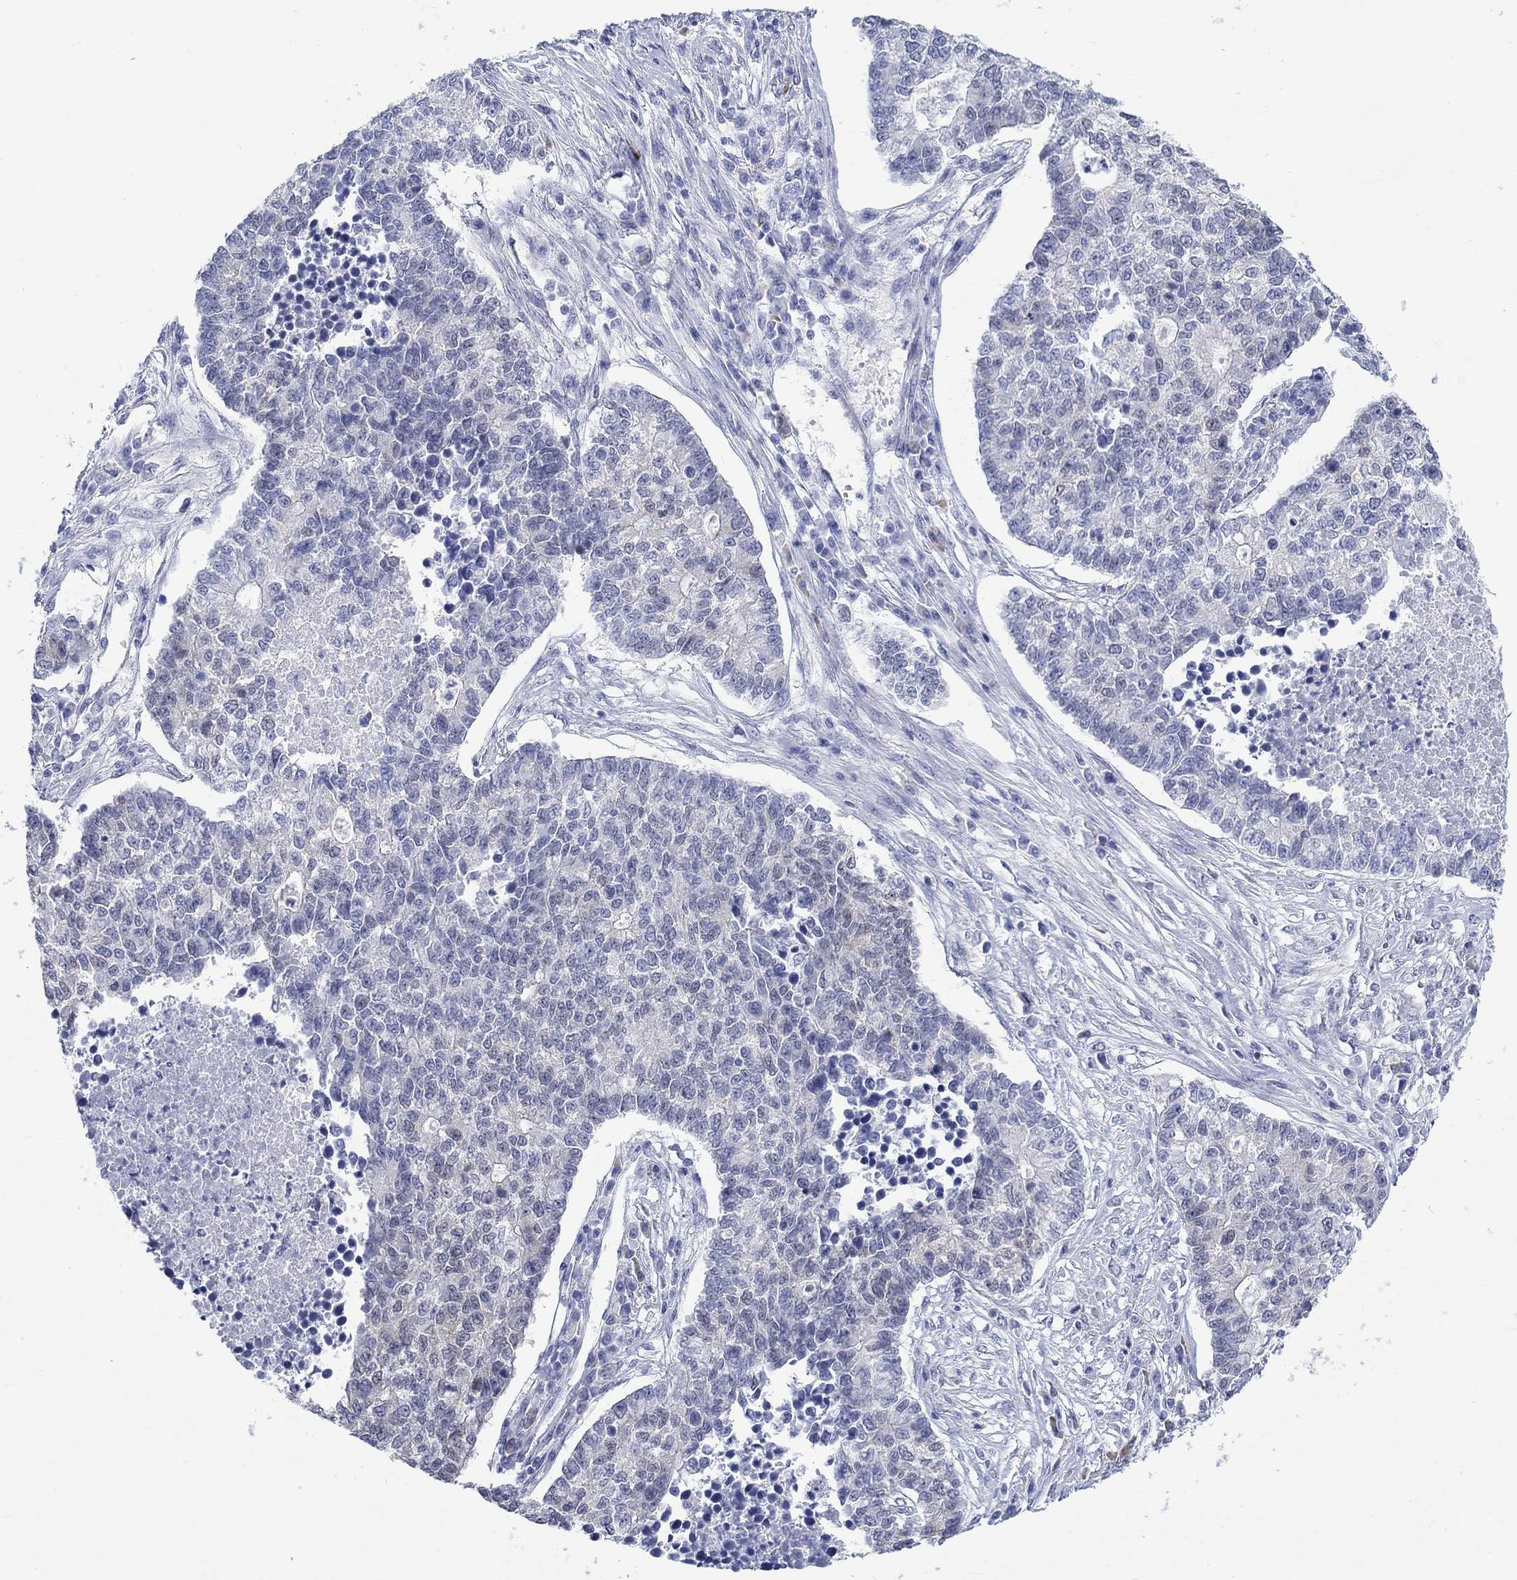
{"staining": {"intensity": "weak", "quantity": "<25%", "location": "cytoplasmic/membranous"}, "tissue": "lung cancer", "cell_type": "Tumor cells", "image_type": "cancer", "snomed": [{"axis": "morphology", "description": "Adenocarcinoma, NOS"}, {"axis": "topography", "description": "Lung"}], "caption": "Lung cancer (adenocarcinoma) was stained to show a protein in brown. There is no significant expression in tumor cells.", "gene": "MSI1", "patient": {"sex": "male", "age": 57}}